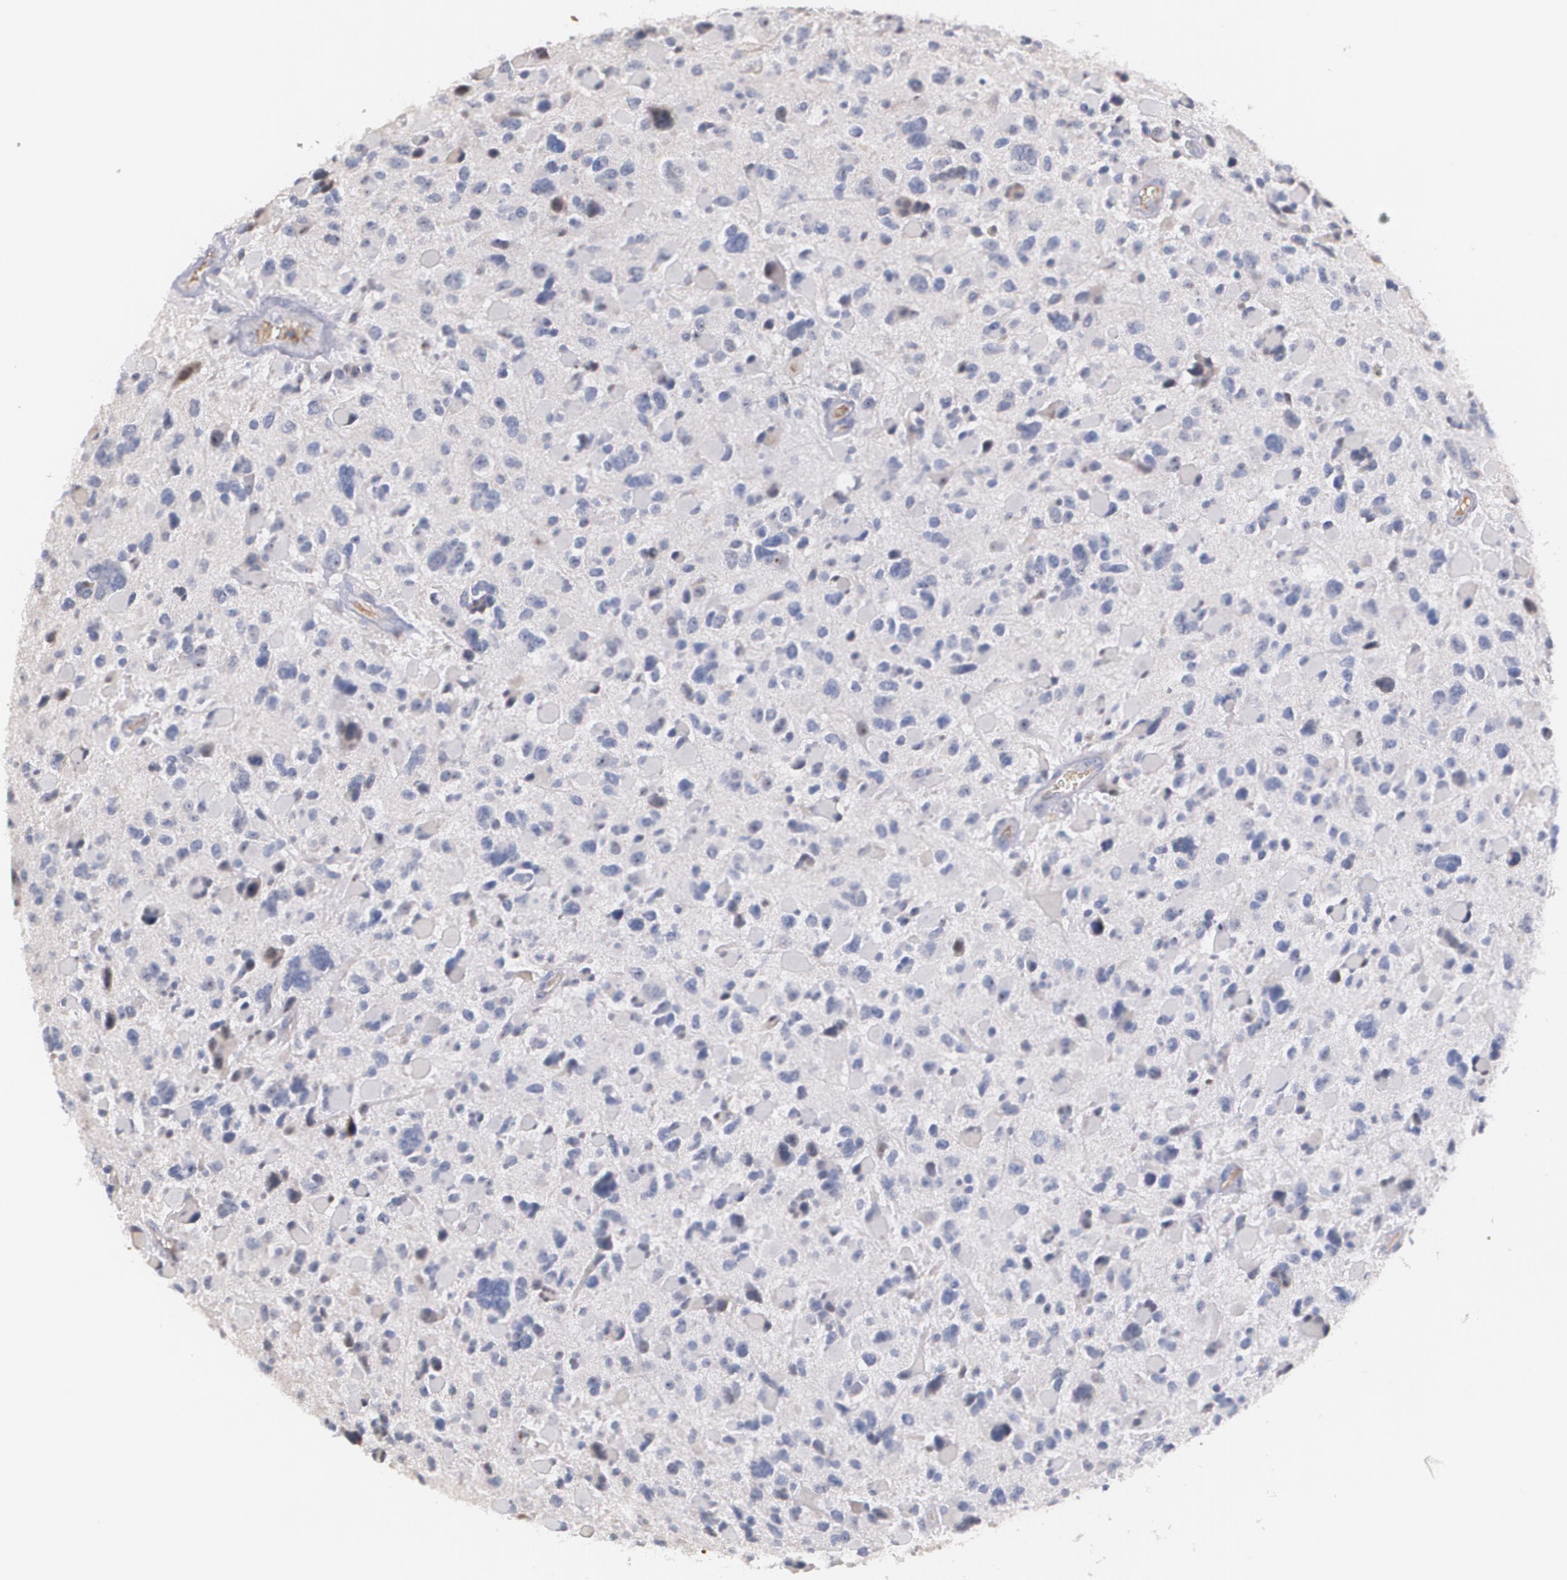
{"staining": {"intensity": "negative", "quantity": "none", "location": "none"}, "tissue": "glioma", "cell_type": "Tumor cells", "image_type": "cancer", "snomed": [{"axis": "morphology", "description": "Glioma, malignant, High grade"}, {"axis": "topography", "description": "Brain"}], "caption": "Immunohistochemistry (IHC) histopathology image of neoplastic tissue: malignant glioma (high-grade) stained with DAB (3,3'-diaminobenzidine) demonstrates no significant protein positivity in tumor cells. (DAB (3,3'-diaminobenzidine) IHC, high magnification).", "gene": "AMBP", "patient": {"sex": "female", "age": 37}}